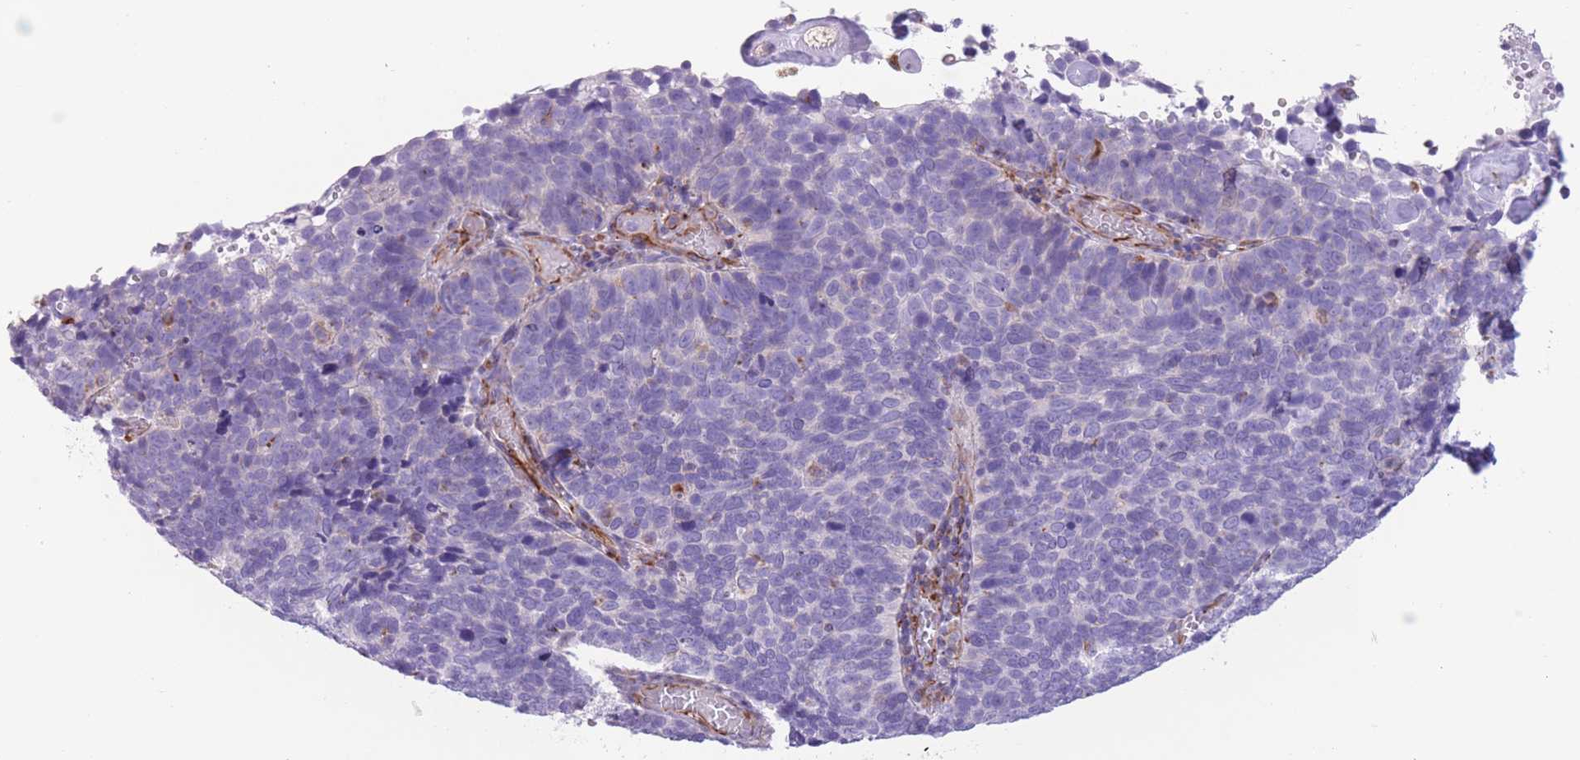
{"staining": {"intensity": "negative", "quantity": "none", "location": "none"}, "tissue": "cervical cancer", "cell_type": "Tumor cells", "image_type": "cancer", "snomed": [{"axis": "morphology", "description": "Squamous cell carcinoma, NOS"}, {"axis": "topography", "description": "Cervix"}], "caption": "Immunohistochemistry (IHC) photomicrograph of neoplastic tissue: human cervical squamous cell carcinoma stained with DAB (3,3'-diaminobenzidine) reveals no significant protein expression in tumor cells.", "gene": "PTCD1", "patient": {"sex": "female", "age": 39}}